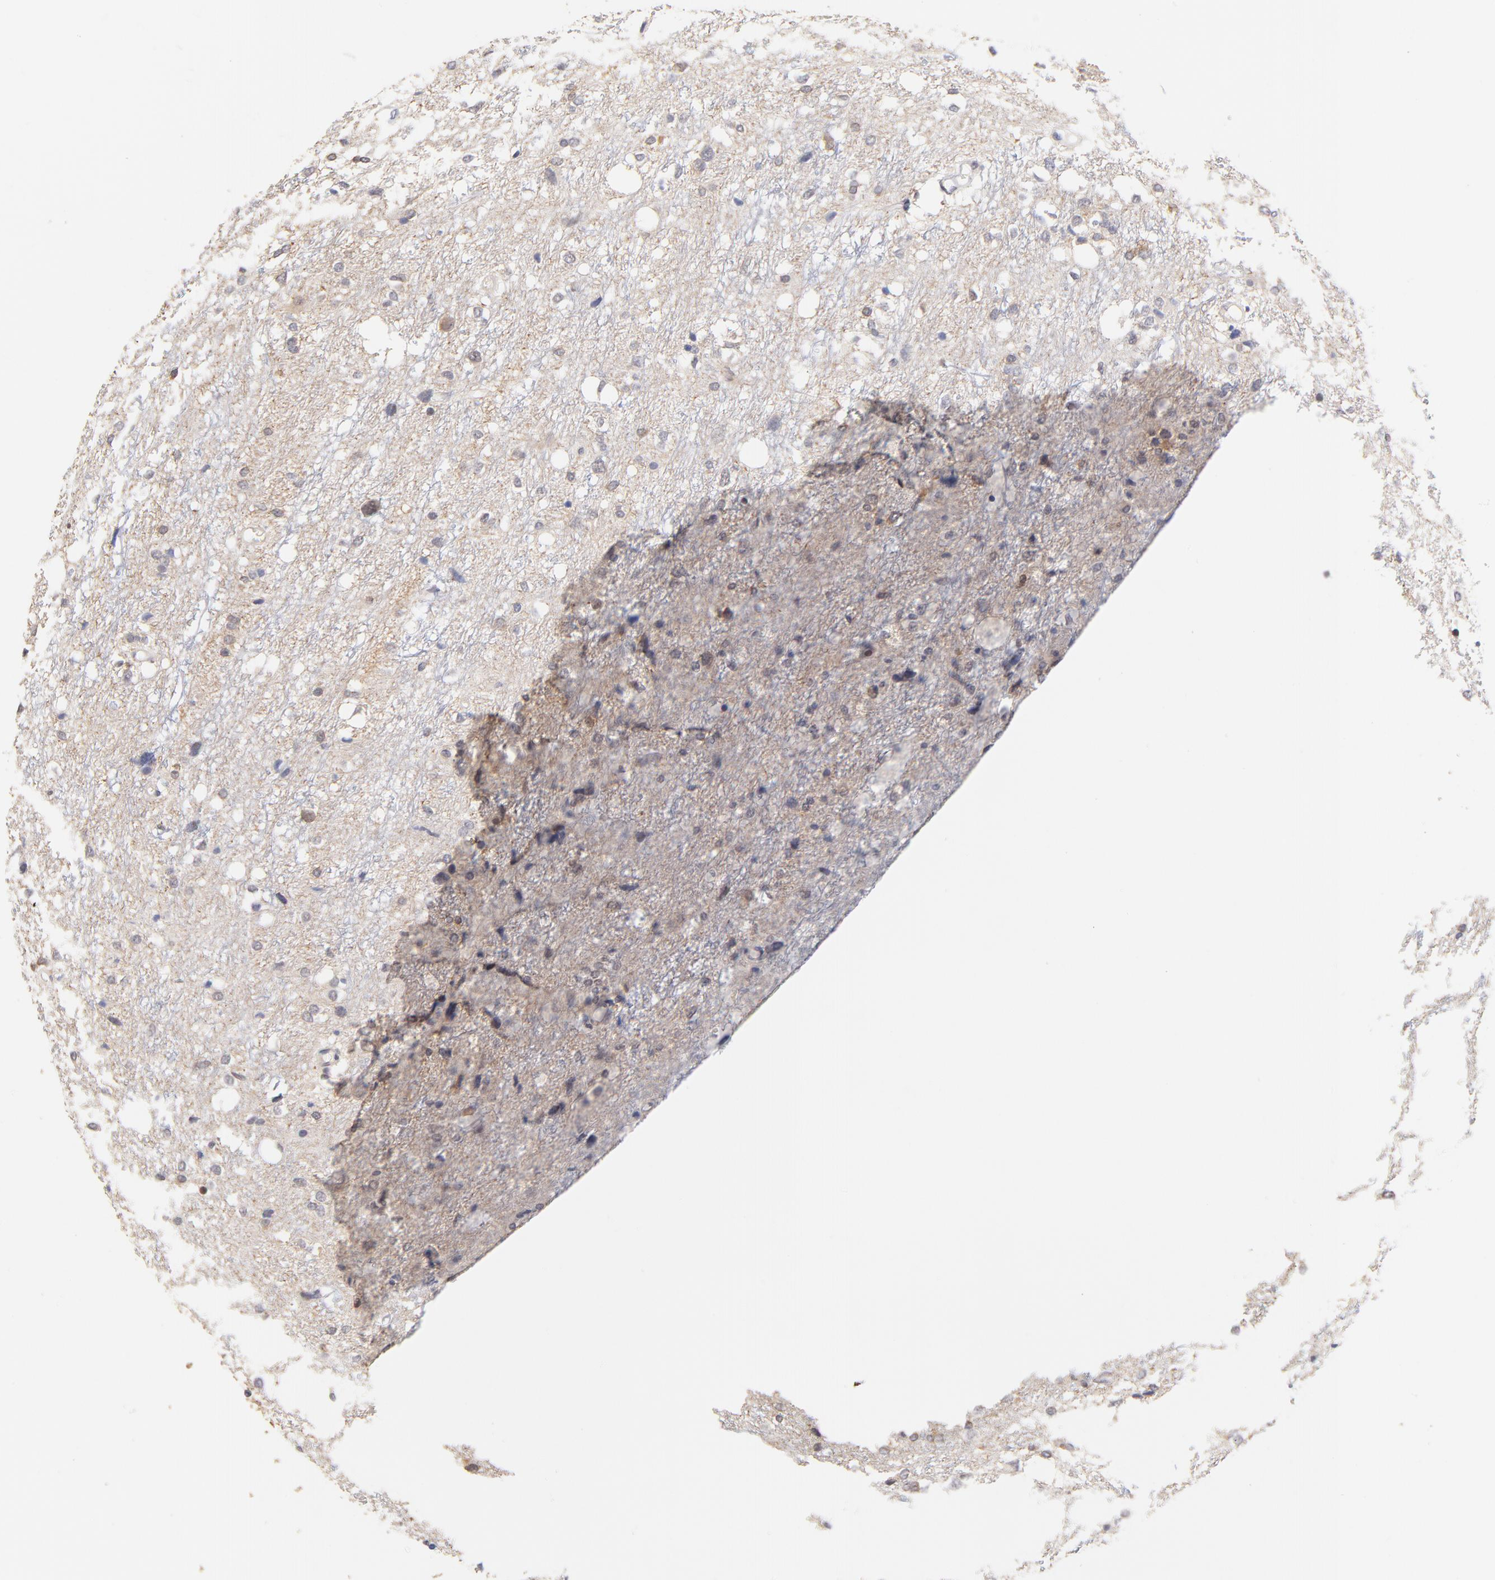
{"staining": {"intensity": "weak", "quantity": "<25%", "location": "nuclear"}, "tissue": "glioma", "cell_type": "Tumor cells", "image_type": "cancer", "snomed": [{"axis": "morphology", "description": "Glioma, malignant, High grade"}, {"axis": "topography", "description": "Brain"}], "caption": "Tumor cells are negative for brown protein staining in glioma. Brightfield microscopy of IHC stained with DAB (brown) and hematoxylin (blue), captured at high magnification.", "gene": "RIBC2", "patient": {"sex": "female", "age": 59}}